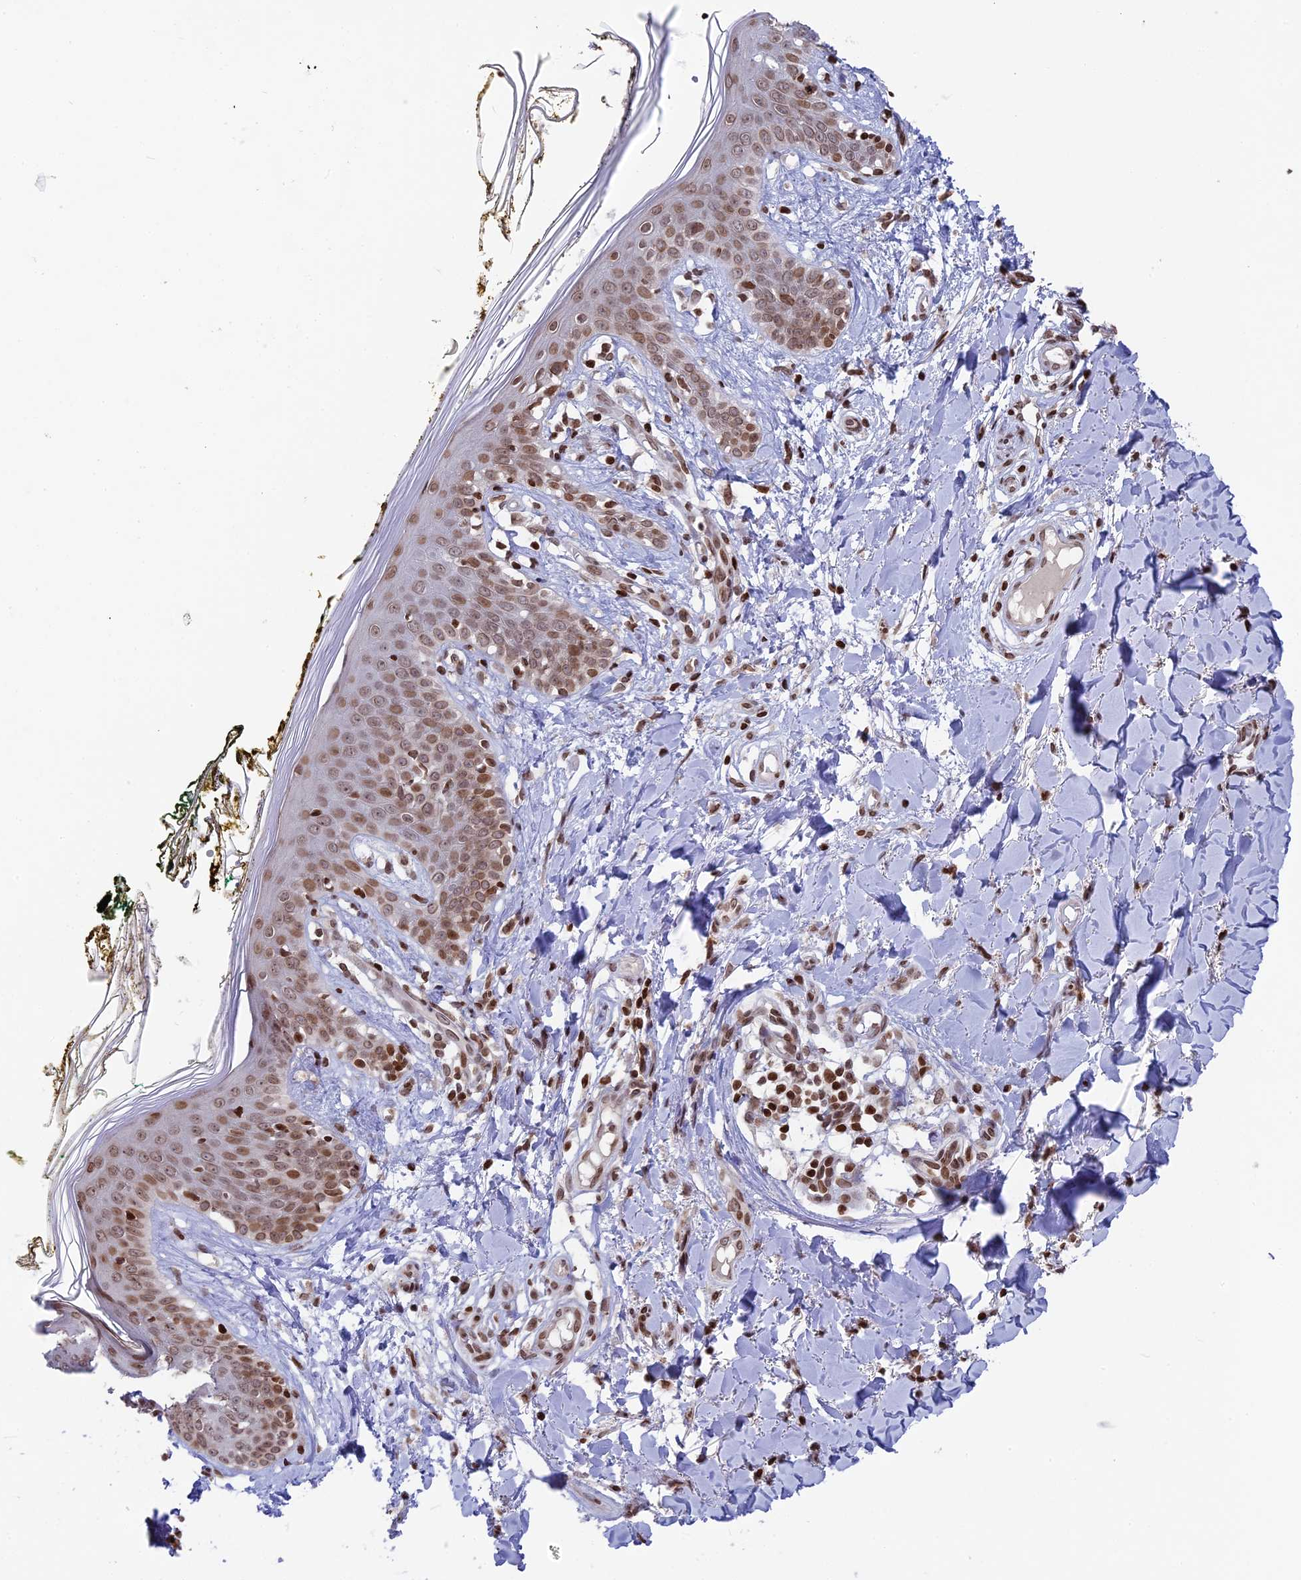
{"staining": {"intensity": "moderate", "quantity": ">75%", "location": "nuclear"}, "tissue": "skin", "cell_type": "Fibroblasts", "image_type": "normal", "snomed": [{"axis": "morphology", "description": "Normal tissue, NOS"}, {"axis": "topography", "description": "Skin"}], "caption": "Skin stained with DAB (3,3'-diaminobenzidine) immunohistochemistry shows medium levels of moderate nuclear staining in about >75% of fibroblasts. (DAB IHC, brown staining for protein, blue staining for nuclei).", "gene": "TET2", "patient": {"sex": "female", "age": 34}}